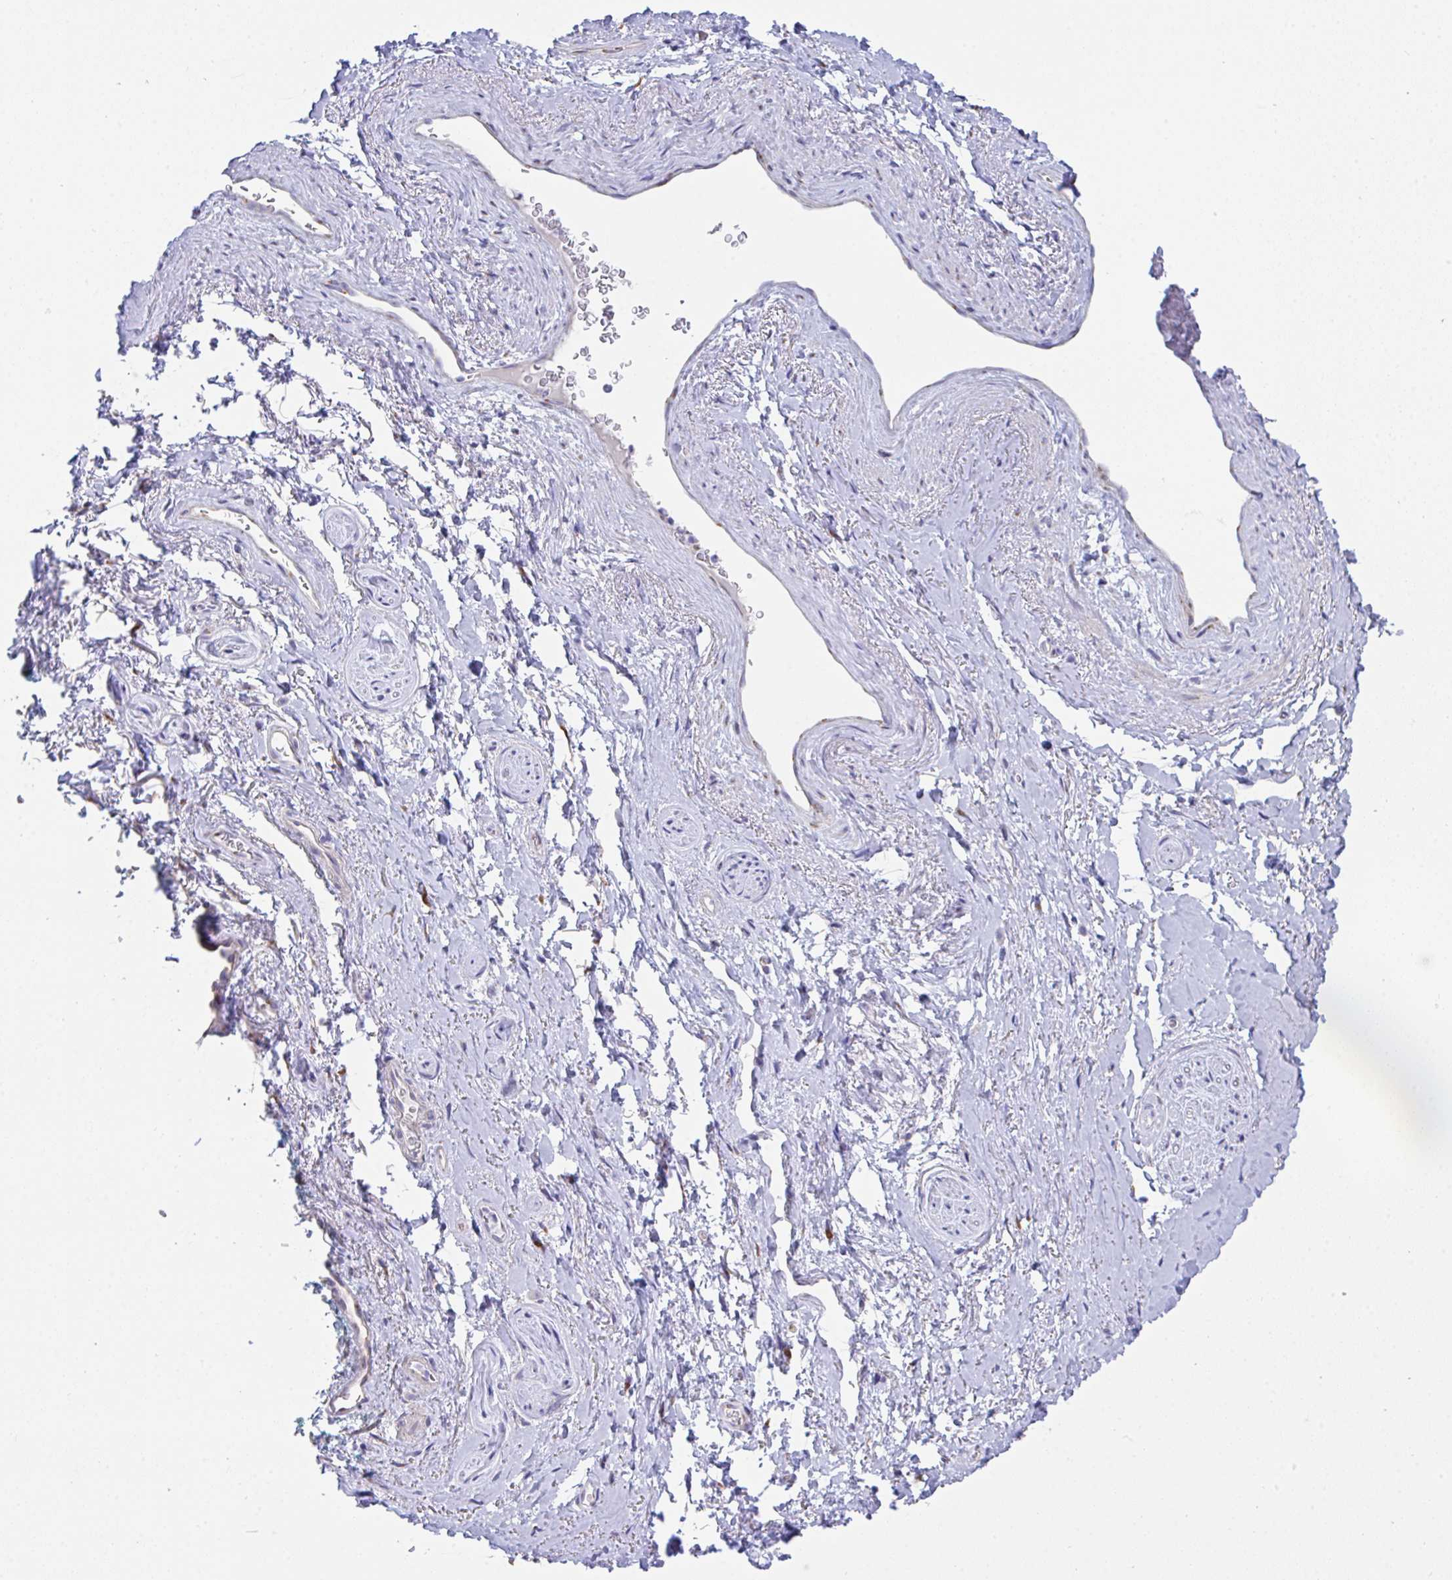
{"staining": {"intensity": "negative", "quantity": "none", "location": "none"}, "tissue": "adipose tissue", "cell_type": "Adipocytes", "image_type": "normal", "snomed": [{"axis": "morphology", "description": "Normal tissue, NOS"}, {"axis": "topography", "description": "Vulva"}, {"axis": "topography", "description": "Peripheral nerve tissue"}], "caption": "Immunohistochemistry of benign adipose tissue reveals no expression in adipocytes.", "gene": "MIA3", "patient": {"sex": "female", "age": 66}}